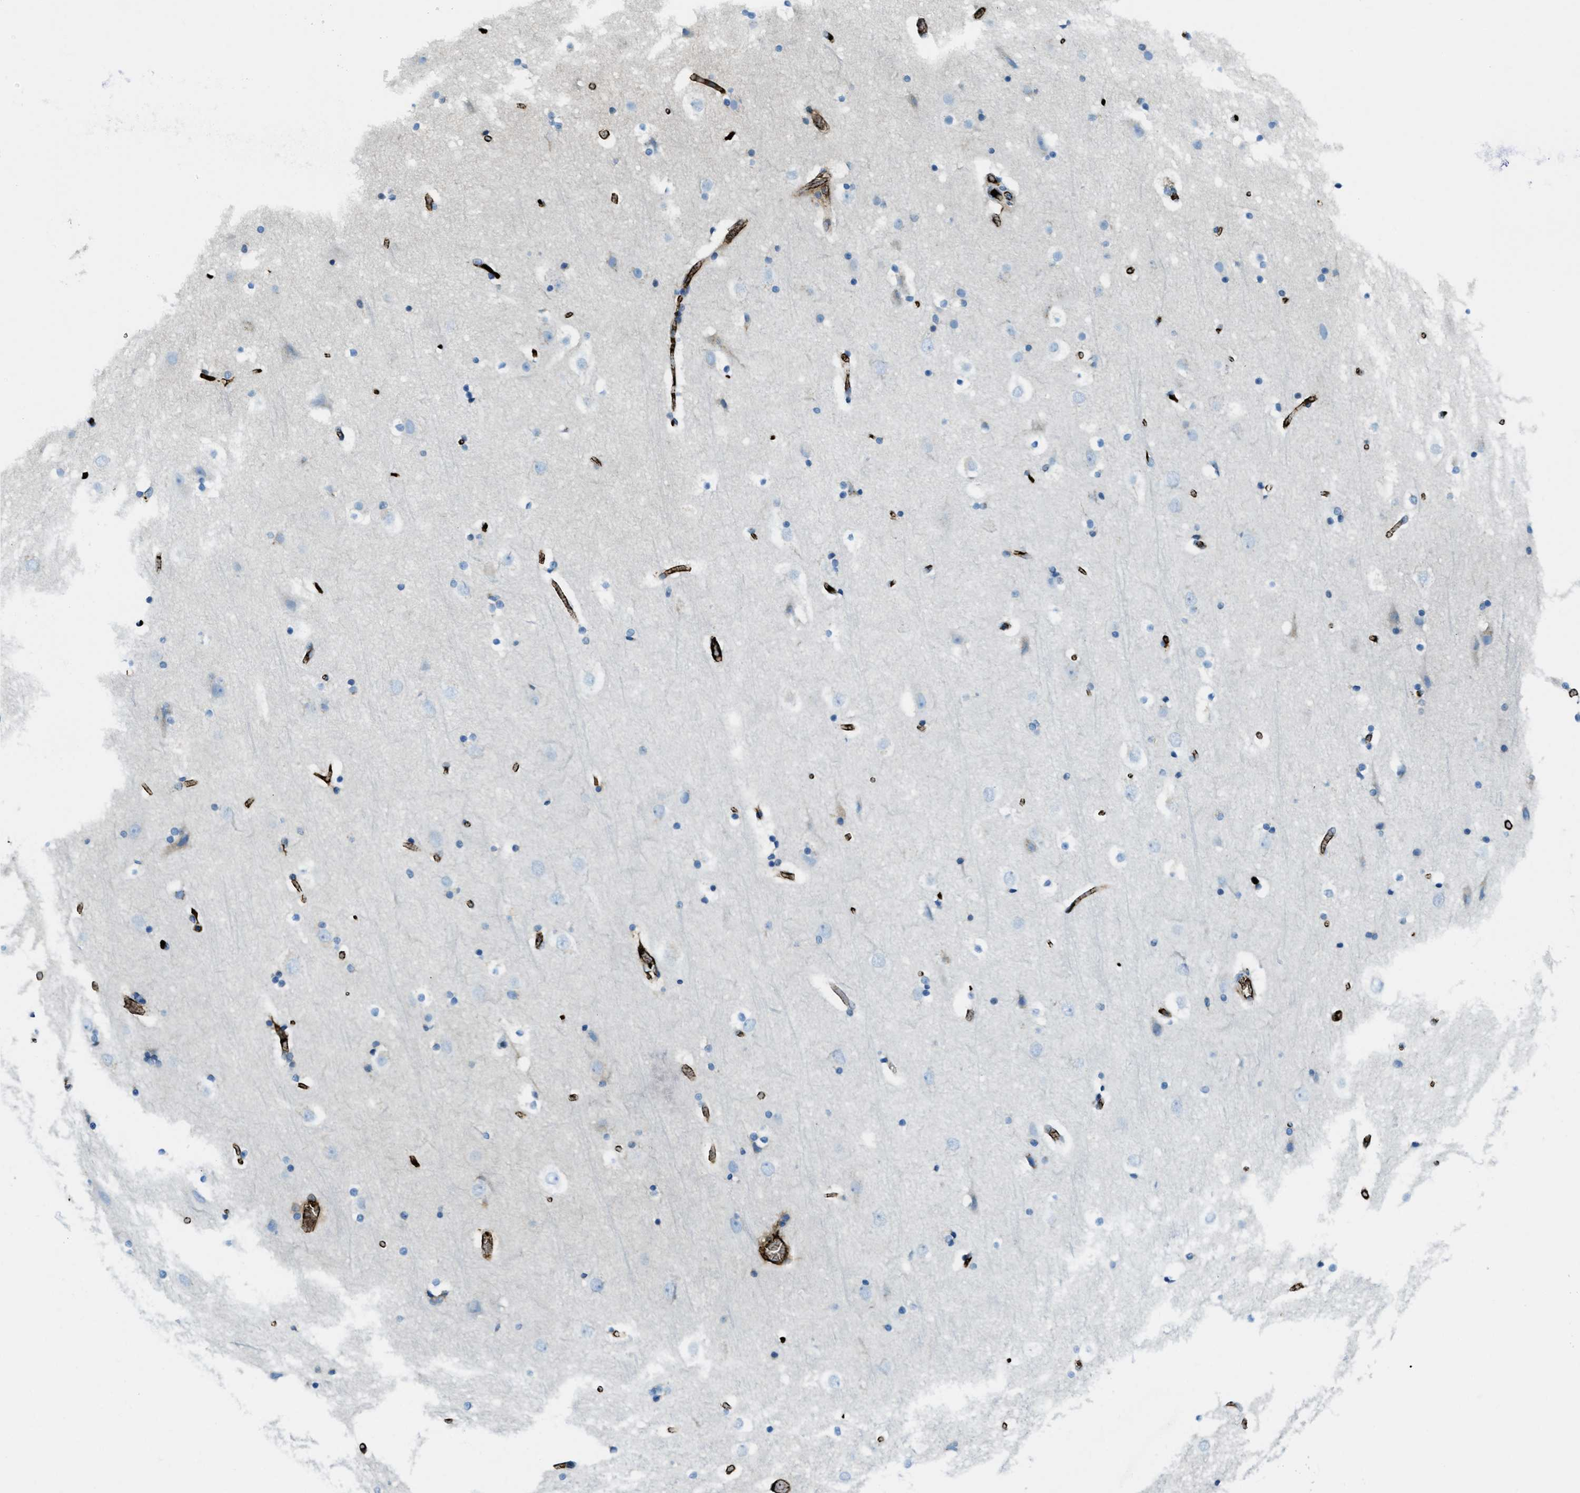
{"staining": {"intensity": "strong", "quantity": "<25%", "location": "cytoplasmic/membranous"}, "tissue": "cerebral cortex", "cell_type": "Endothelial cells", "image_type": "normal", "snomed": [{"axis": "morphology", "description": "Normal tissue, NOS"}, {"axis": "topography", "description": "Cerebral cortex"}], "caption": "About <25% of endothelial cells in benign human cerebral cortex exhibit strong cytoplasmic/membranous protein staining as visualized by brown immunohistochemical staining.", "gene": "TRIM59", "patient": {"sex": "male", "age": 57}}